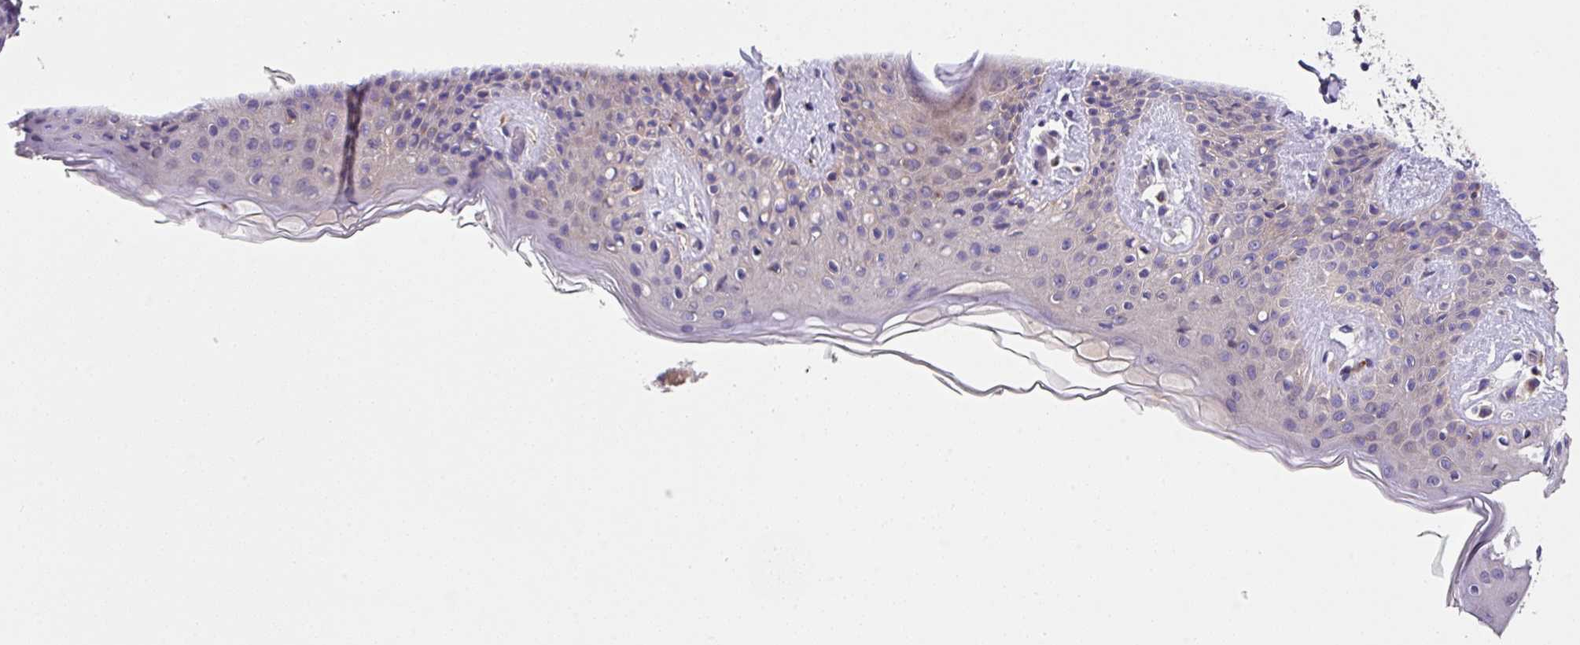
{"staining": {"intensity": "moderate", "quantity": "<25%", "location": "cytoplasmic/membranous"}, "tissue": "skin", "cell_type": "Fibroblasts", "image_type": "normal", "snomed": [{"axis": "morphology", "description": "Normal tissue, NOS"}, {"axis": "topography", "description": "Skin"}], "caption": "An image showing moderate cytoplasmic/membranous positivity in about <25% of fibroblasts in benign skin, as visualized by brown immunohistochemical staining.", "gene": "EIF4B", "patient": {"sex": "male", "age": 16}}